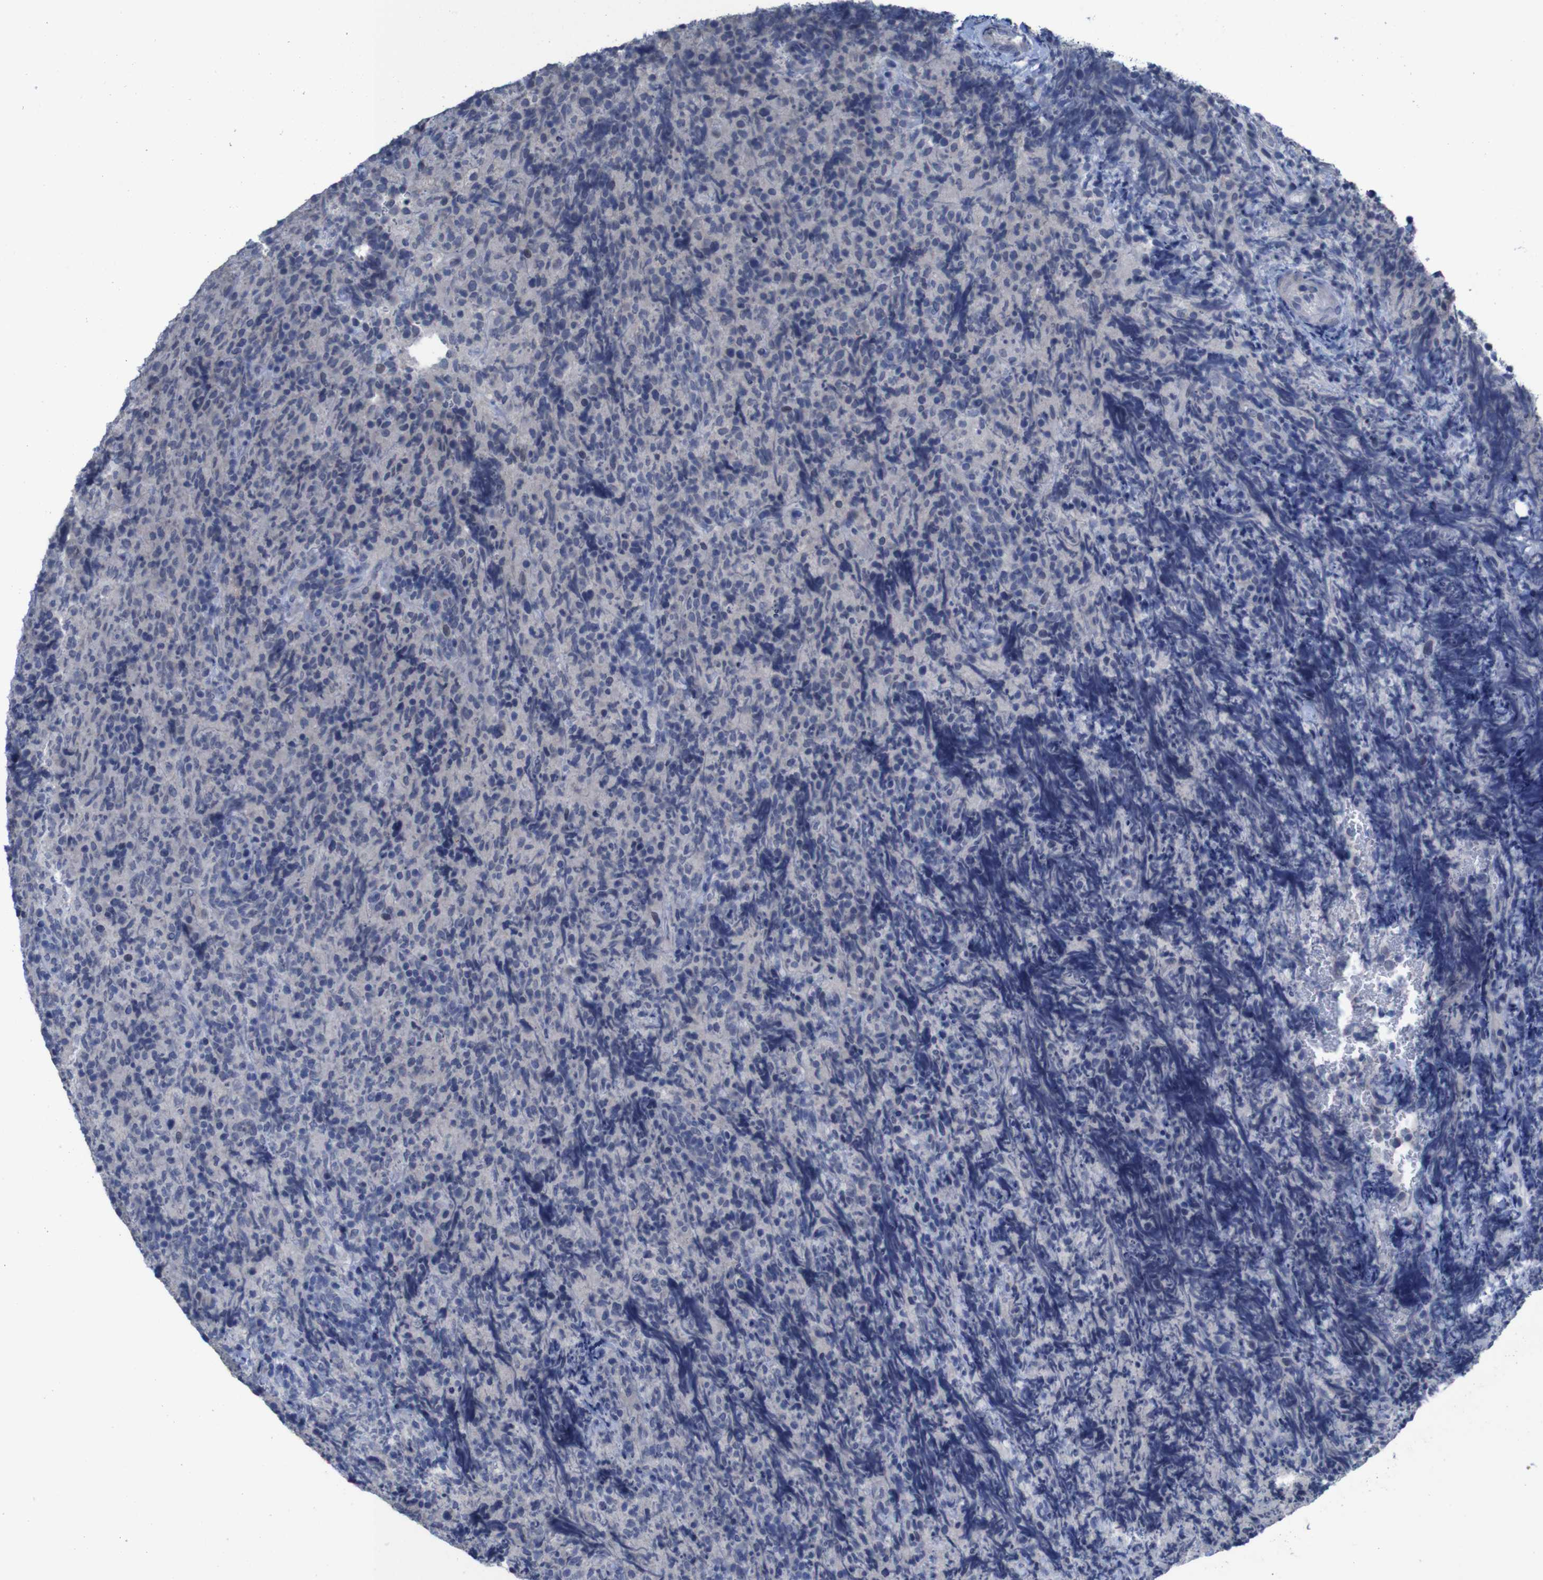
{"staining": {"intensity": "negative", "quantity": "none", "location": "none"}, "tissue": "lymphoma", "cell_type": "Tumor cells", "image_type": "cancer", "snomed": [{"axis": "morphology", "description": "Malignant lymphoma, non-Hodgkin's type, High grade"}, {"axis": "topography", "description": "Tonsil"}], "caption": "IHC micrograph of neoplastic tissue: human malignant lymphoma, non-Hodgkin's type (high-grade) stained with DAB (3,3'-diaminobenzidine) shows no significant protein positivity in tumor cells.", "gene": "CLDN18", "patient": {"sex": "female", "age": 36}}